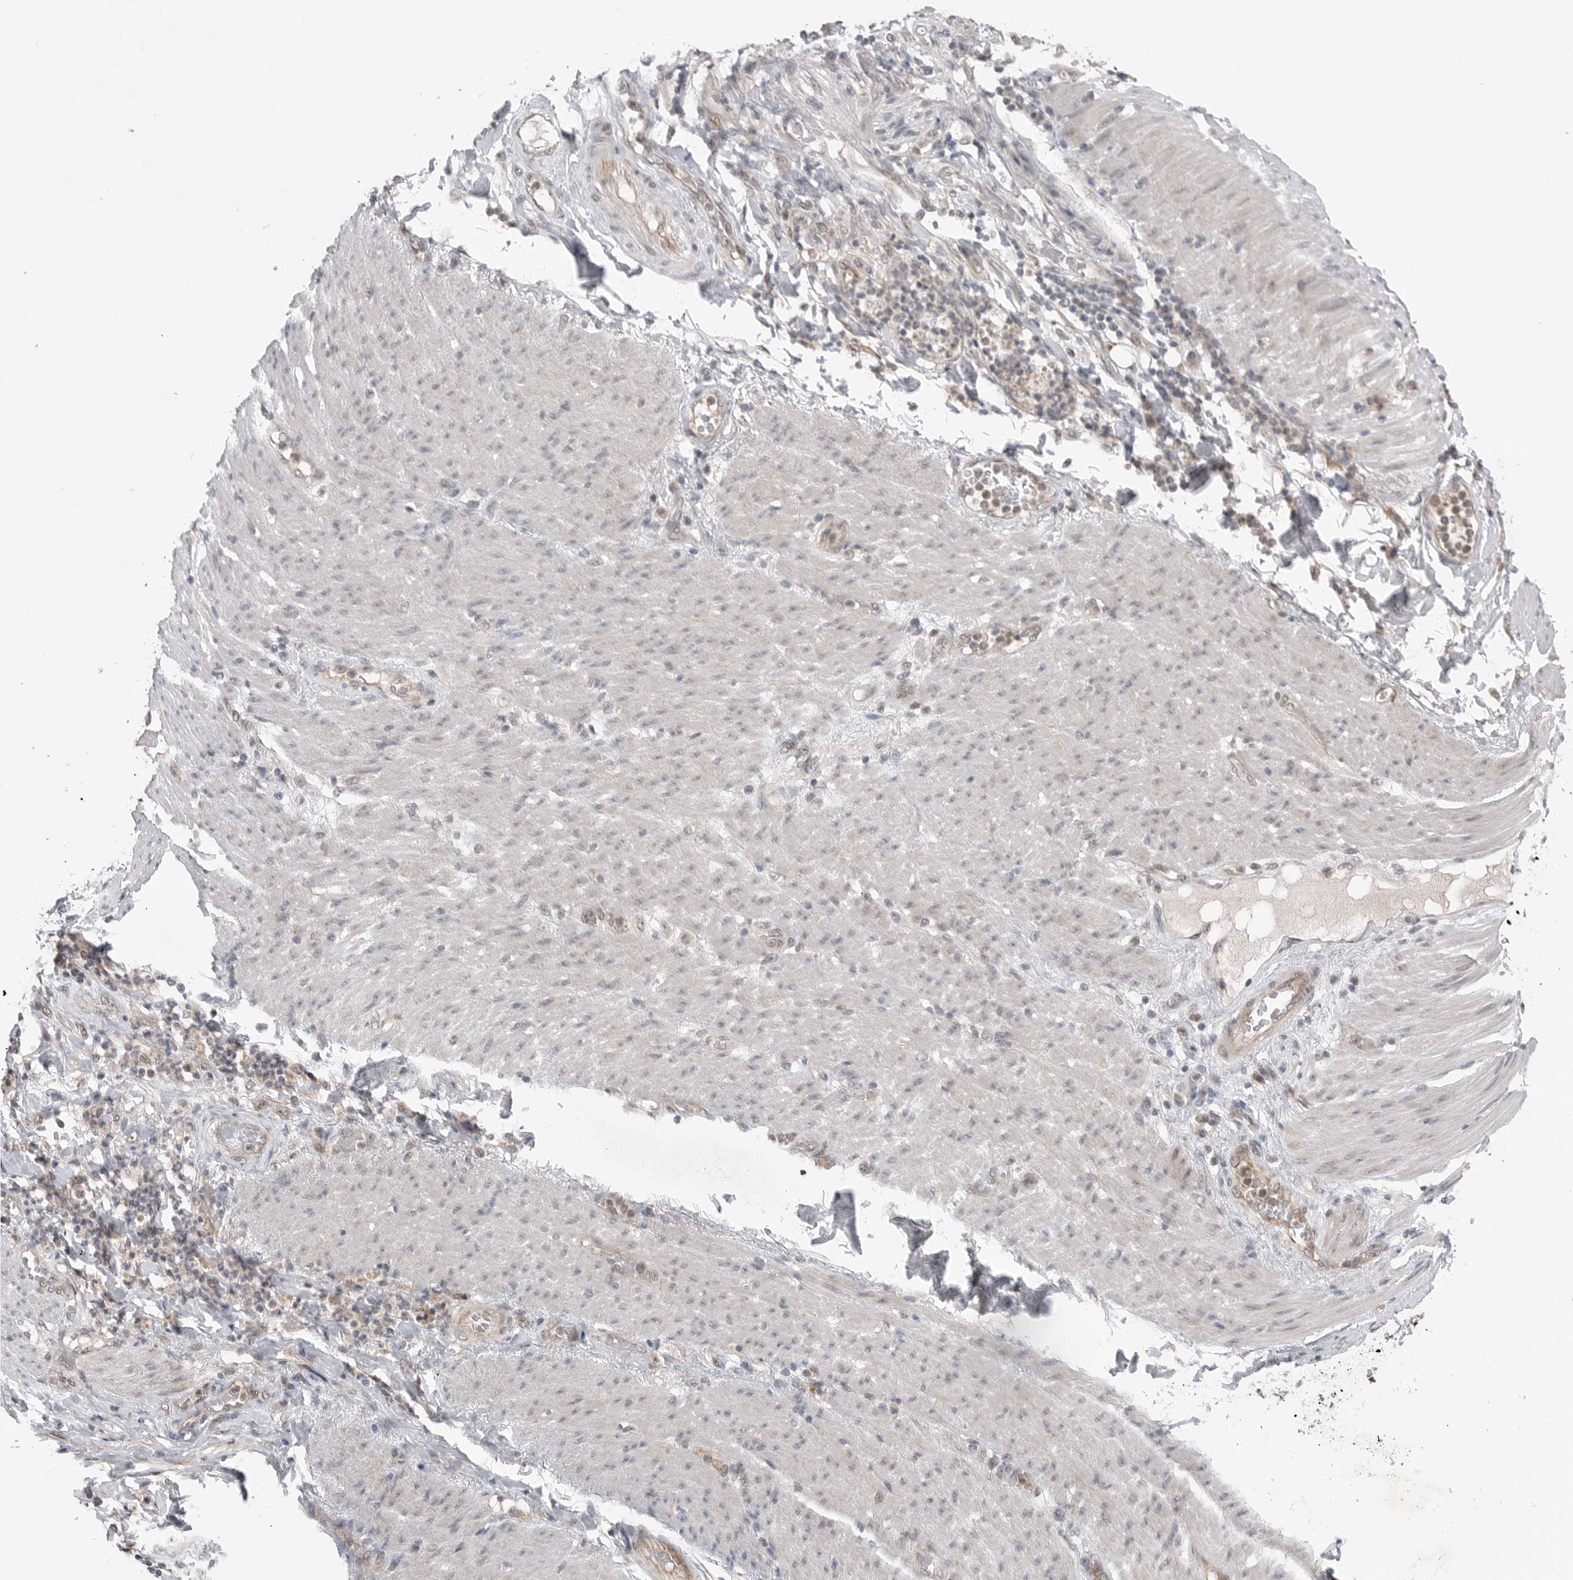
{"staining": {"intensity": "weak", "quantity": "25%-75%", "location": "cytoplasmic/membranous"}, "tissue": "stomach cancer", "cell_type": "Tumor cells", "image_type": "cancer", "snomed": [{"axis": "morphology", "description": "Adenocarcinoma, NOS"}, {"axis": "topography", "description": "Stomach"}], "caption": "Stomach adenocarcinoma stained with a protein marker displays weak staining in tumor cells.", "gene": "NTAQ1", "patient": {"sex": "female", "age": 73}}